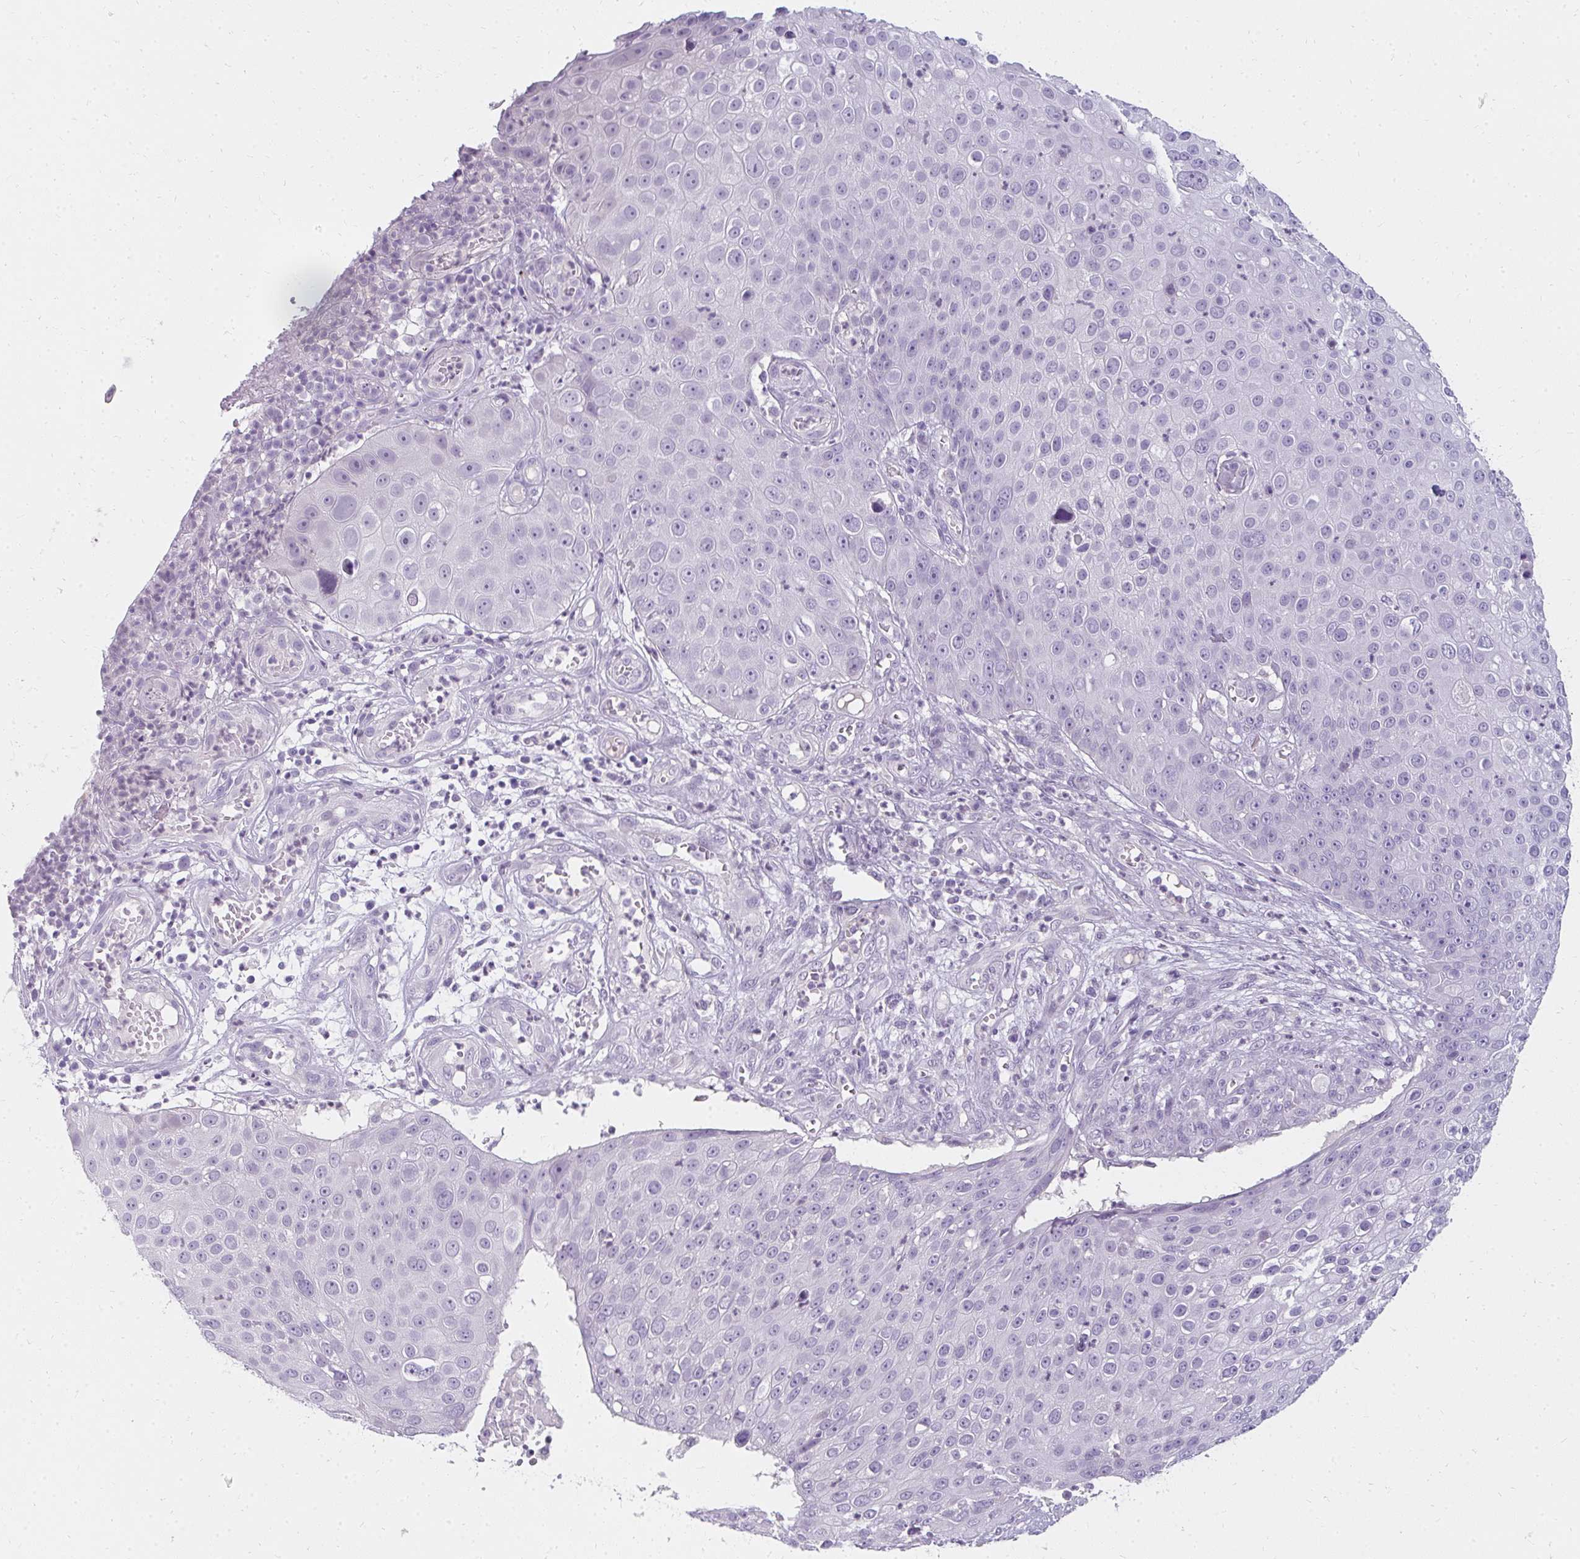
{"staining": {"intensity": "negative", "quantity": "none", "location": "none"}, "tissue": "skin cancer", "cell_type": "Tumor cells", "image_type": "cancer", "snomed": [{"axis": "morphology", "description": "Squamous cell carcinoma, NOS"}, {"axis": "topography", "description": "Skin"}], "caption": "DAB (3,3'-diaminobenzidine) immunohistochemical staining of skin cancer shows no significant expression in tumor cells. (Immunohistochemistry, brightfield microscopy, high magnification).", "gene": "PPP1R3G", "patient": {"sex": "male", "age": 71}}